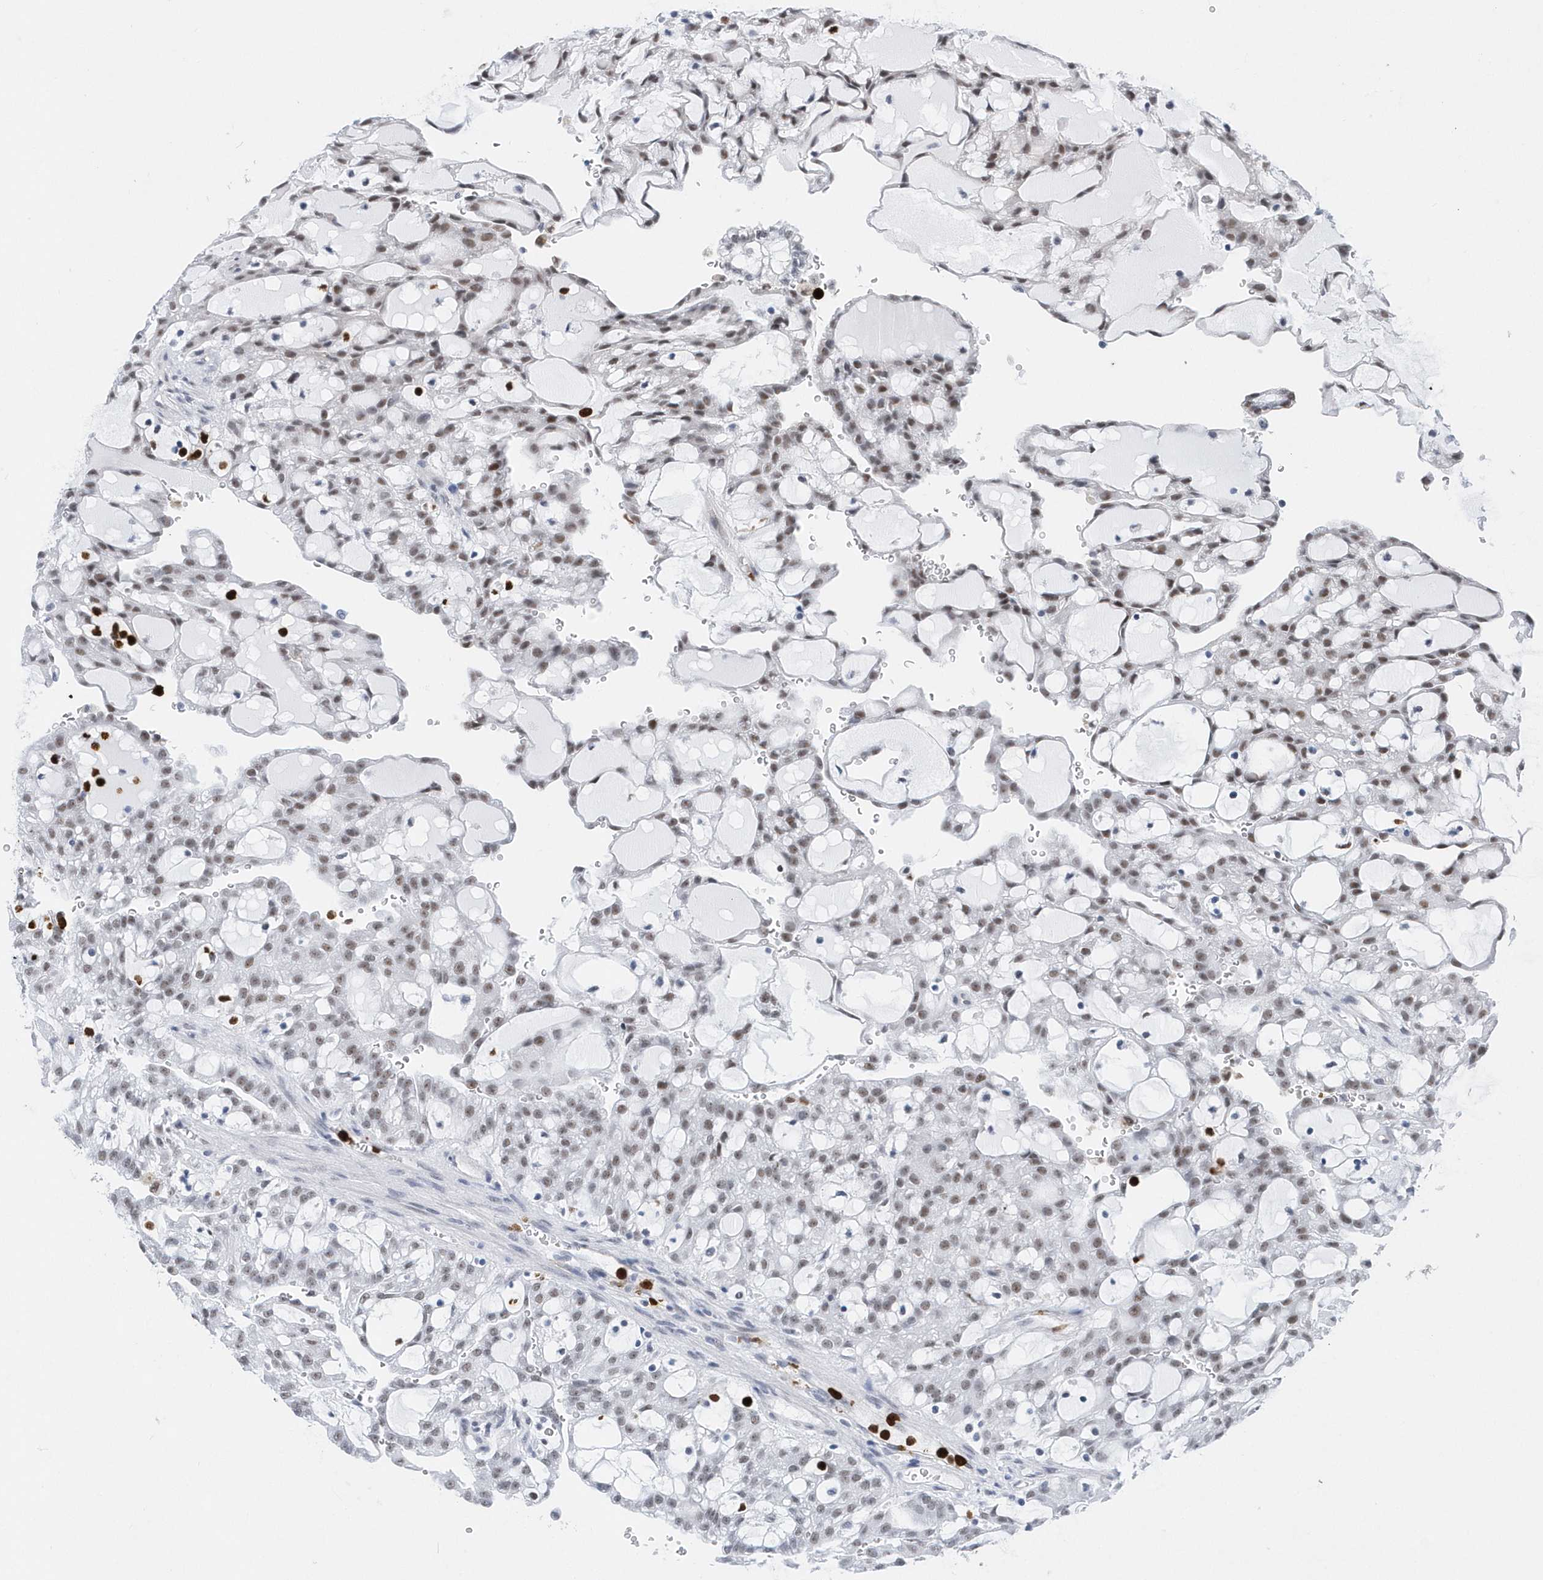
{"staining": {"intensity": "weak", "quantity": "25%-75%", "location": "nuclear"}, "tissue": "renal cancer", "cell_type": "Tumor cells", "image_type": "cancer", "snomed": [{"axis": "morphology", "description": "Adenocarcinoma, NOS"}, {"axis": "topography", "description": "Kidney"}], "caption": "Adenocarcinoma (renal) was stained to show a protein in brown. There is low levels of weak nuclear positivity in approximately 25%-75% of tumor cells.", "gene": "RPP30", "patient": {"sex": "male", "age": 63}}